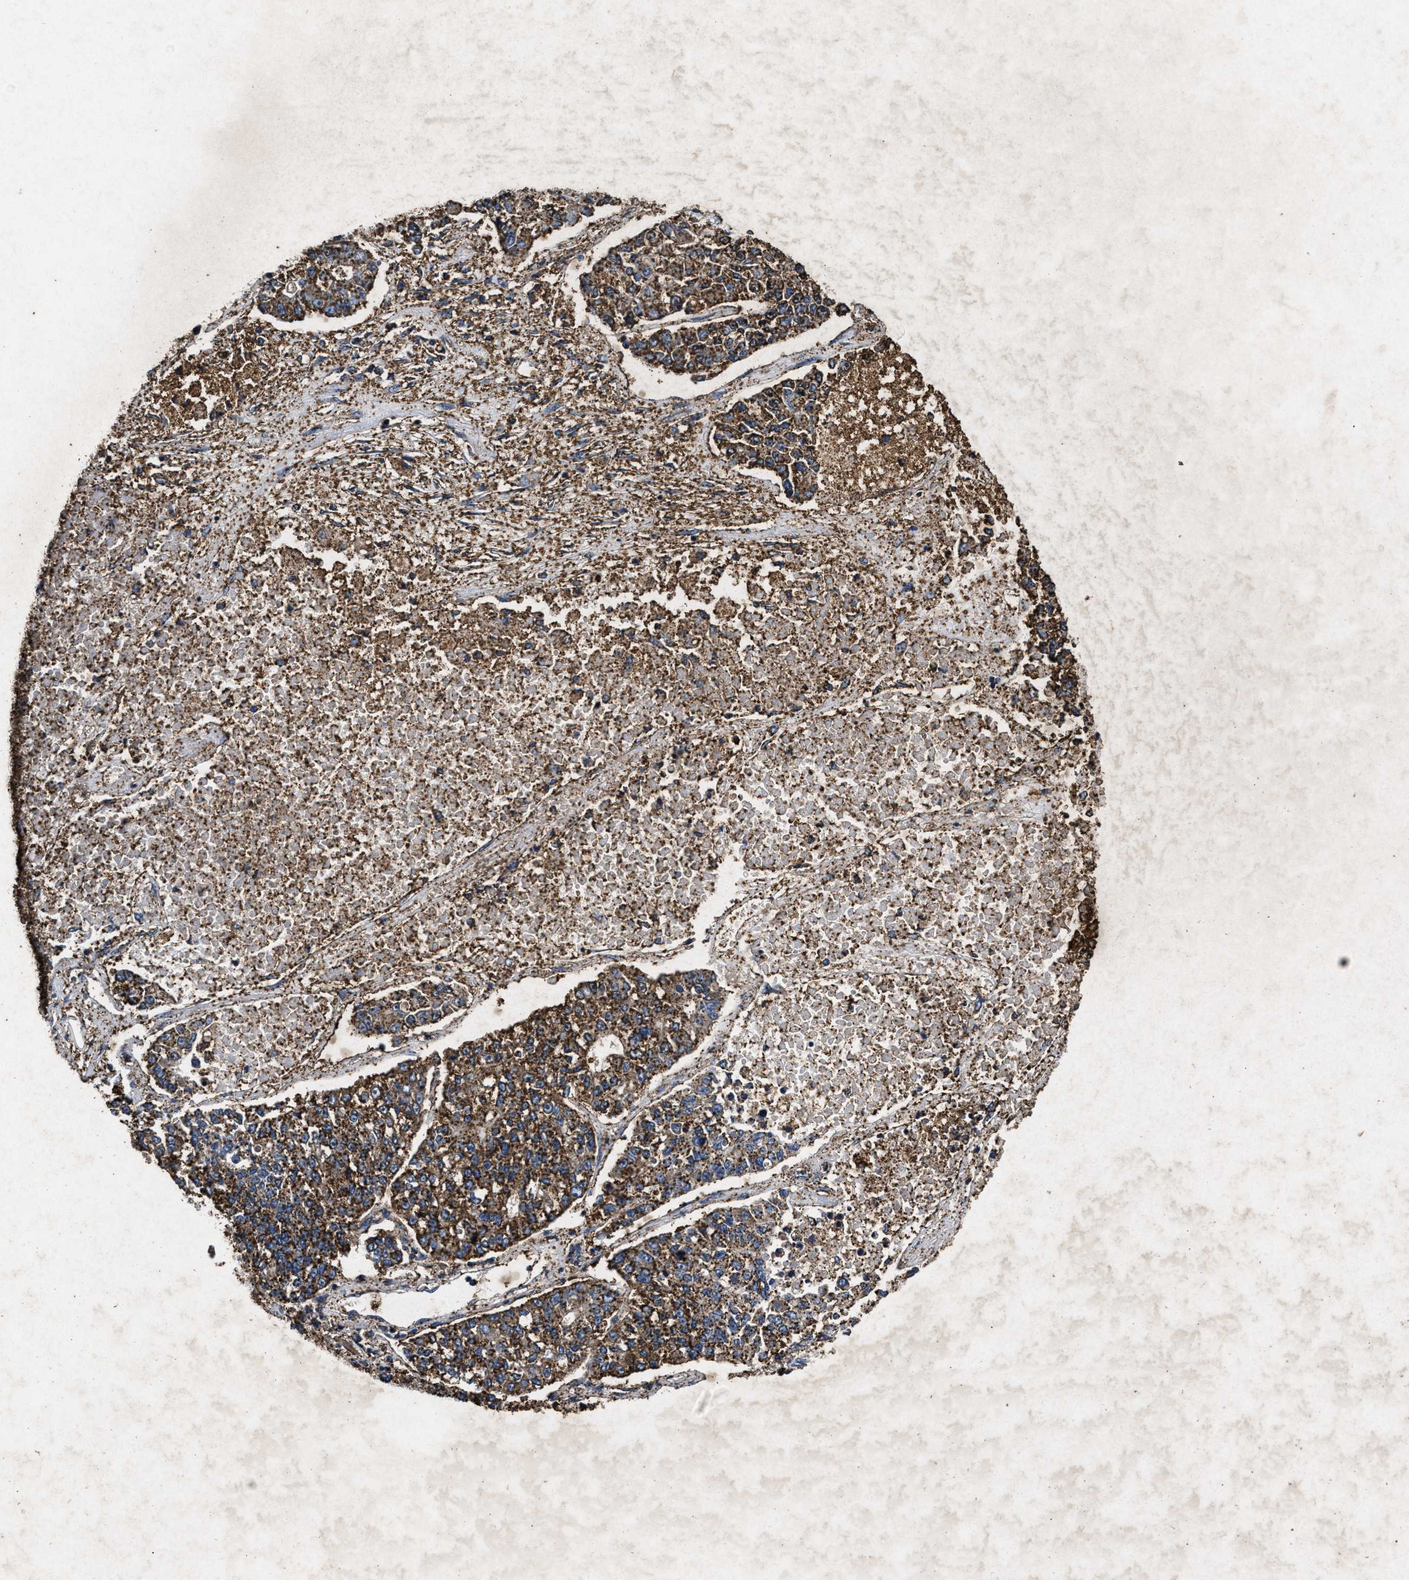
{"staining": {"intensity": "strong", "quantity": ">75%", "location": "cytoplasmic/membranous"}, "tissue": "lung cancer", "cell_type": "Tumor cells", "image_type": "cancer", "snomed": [{"axis": "morphology", "description": "Adenocarcinoma, NOS"}, {"axis": "topography", "description": "Lung"}], "caption": "A high-resolution image shows IHC staining of lung adenocarcinoma, which reveals strong cytoplasmic/membranous staining in approximately >75% of tumor cells.", "gene": "LTB4R2", "patient": {"sex": "male", "age": 49}}